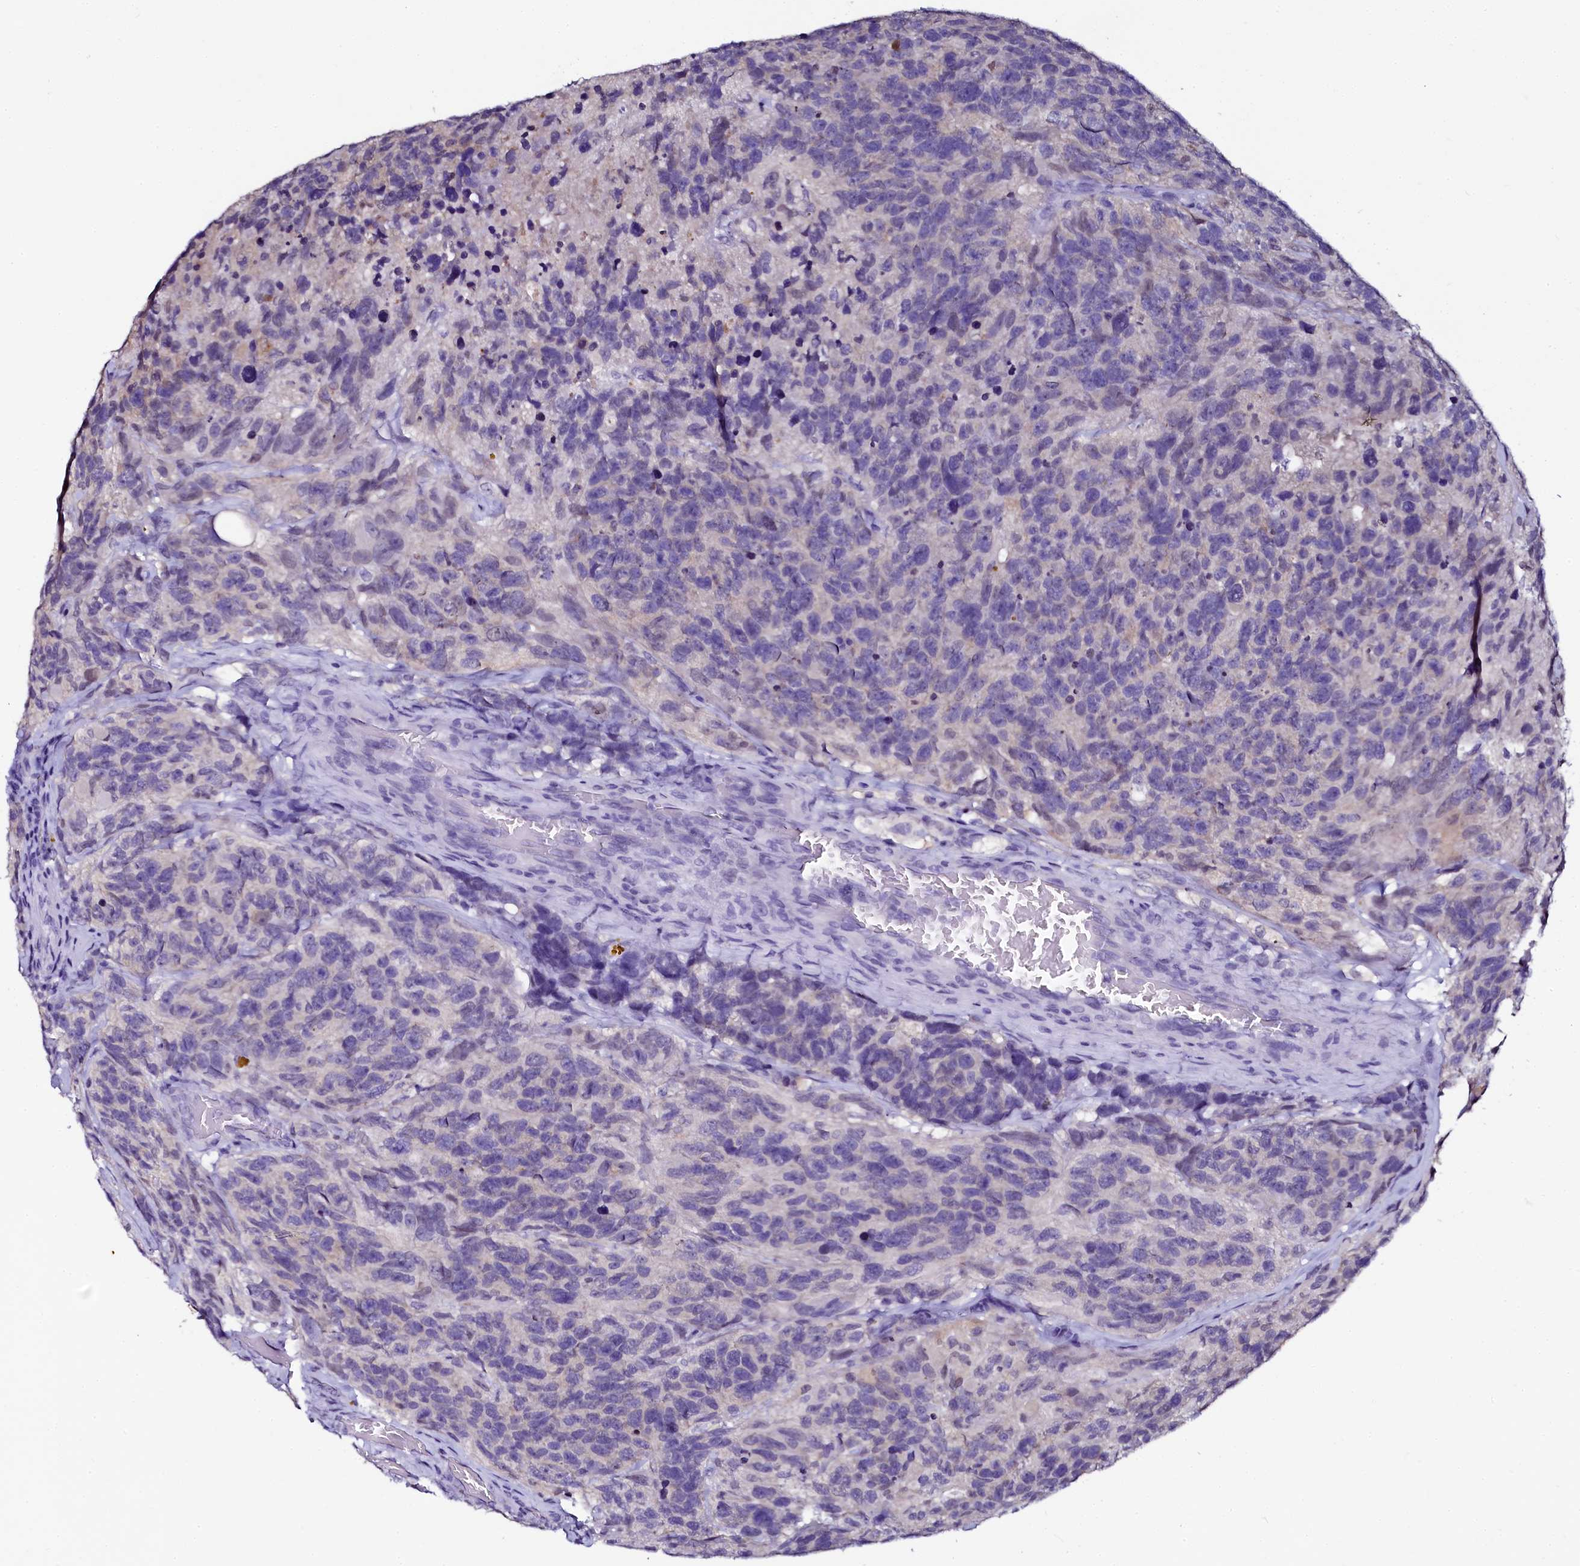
{"staining": {"intensity": "negative", "quantity": "none", "location": "none"}, "tissue": "glioma", "cell_type": "Tumor cells", "image_type": "cancer", "snomed": [{"axis": "morphology", "description": "Glioma, malignant, High grade"}, {"axis": "topography", "description": "Brain"}], "caption": "A high-resolution histopathology image shows immunohistochemistry (IHC) staining of glioma, which reveals no significant positivity in tumor cells.", "gene": "SORD", "patient": {"sex": "male", "age": 69}}